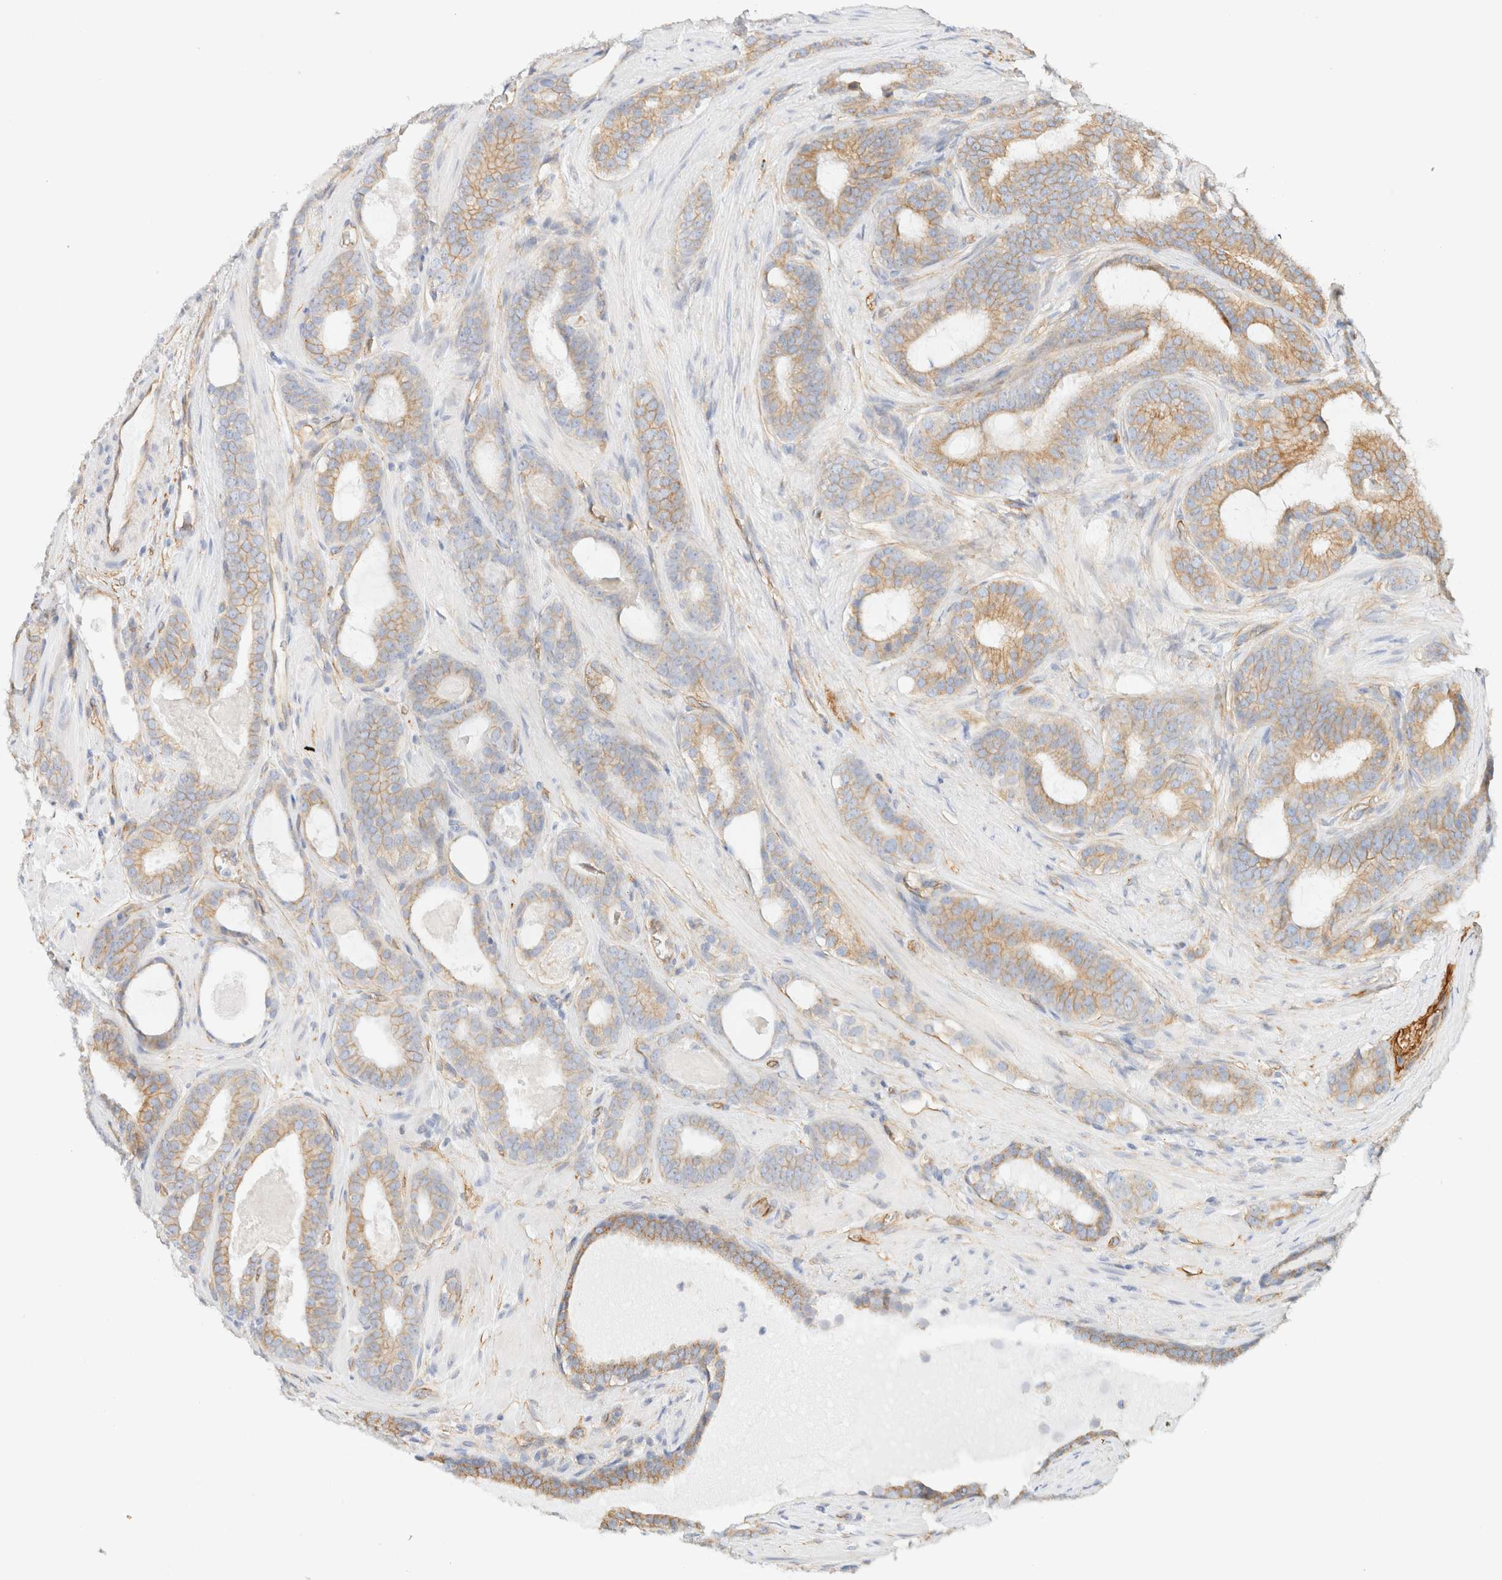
{"staining": {"intensity": "weak", "quantity": "25%-75%", "location": "cytoplasmic/membranous"}, "tissue": "prostate cancer", "cell_type": "Tumor cells", "image_type": "cancer", "snomed": [{"axis": "morphology", "description": "Adenocarcinoma, High grade"}, {"axis": "topography", "description": "Prostate"}], "caption": "Protein staining of prostate cancer tissue reveals weak cytoplasmic/membranous positivity in about 25%-75% of tumor cells.", "gene": "CYB5R4", "patient": {"sex": "male", "age": 60}}